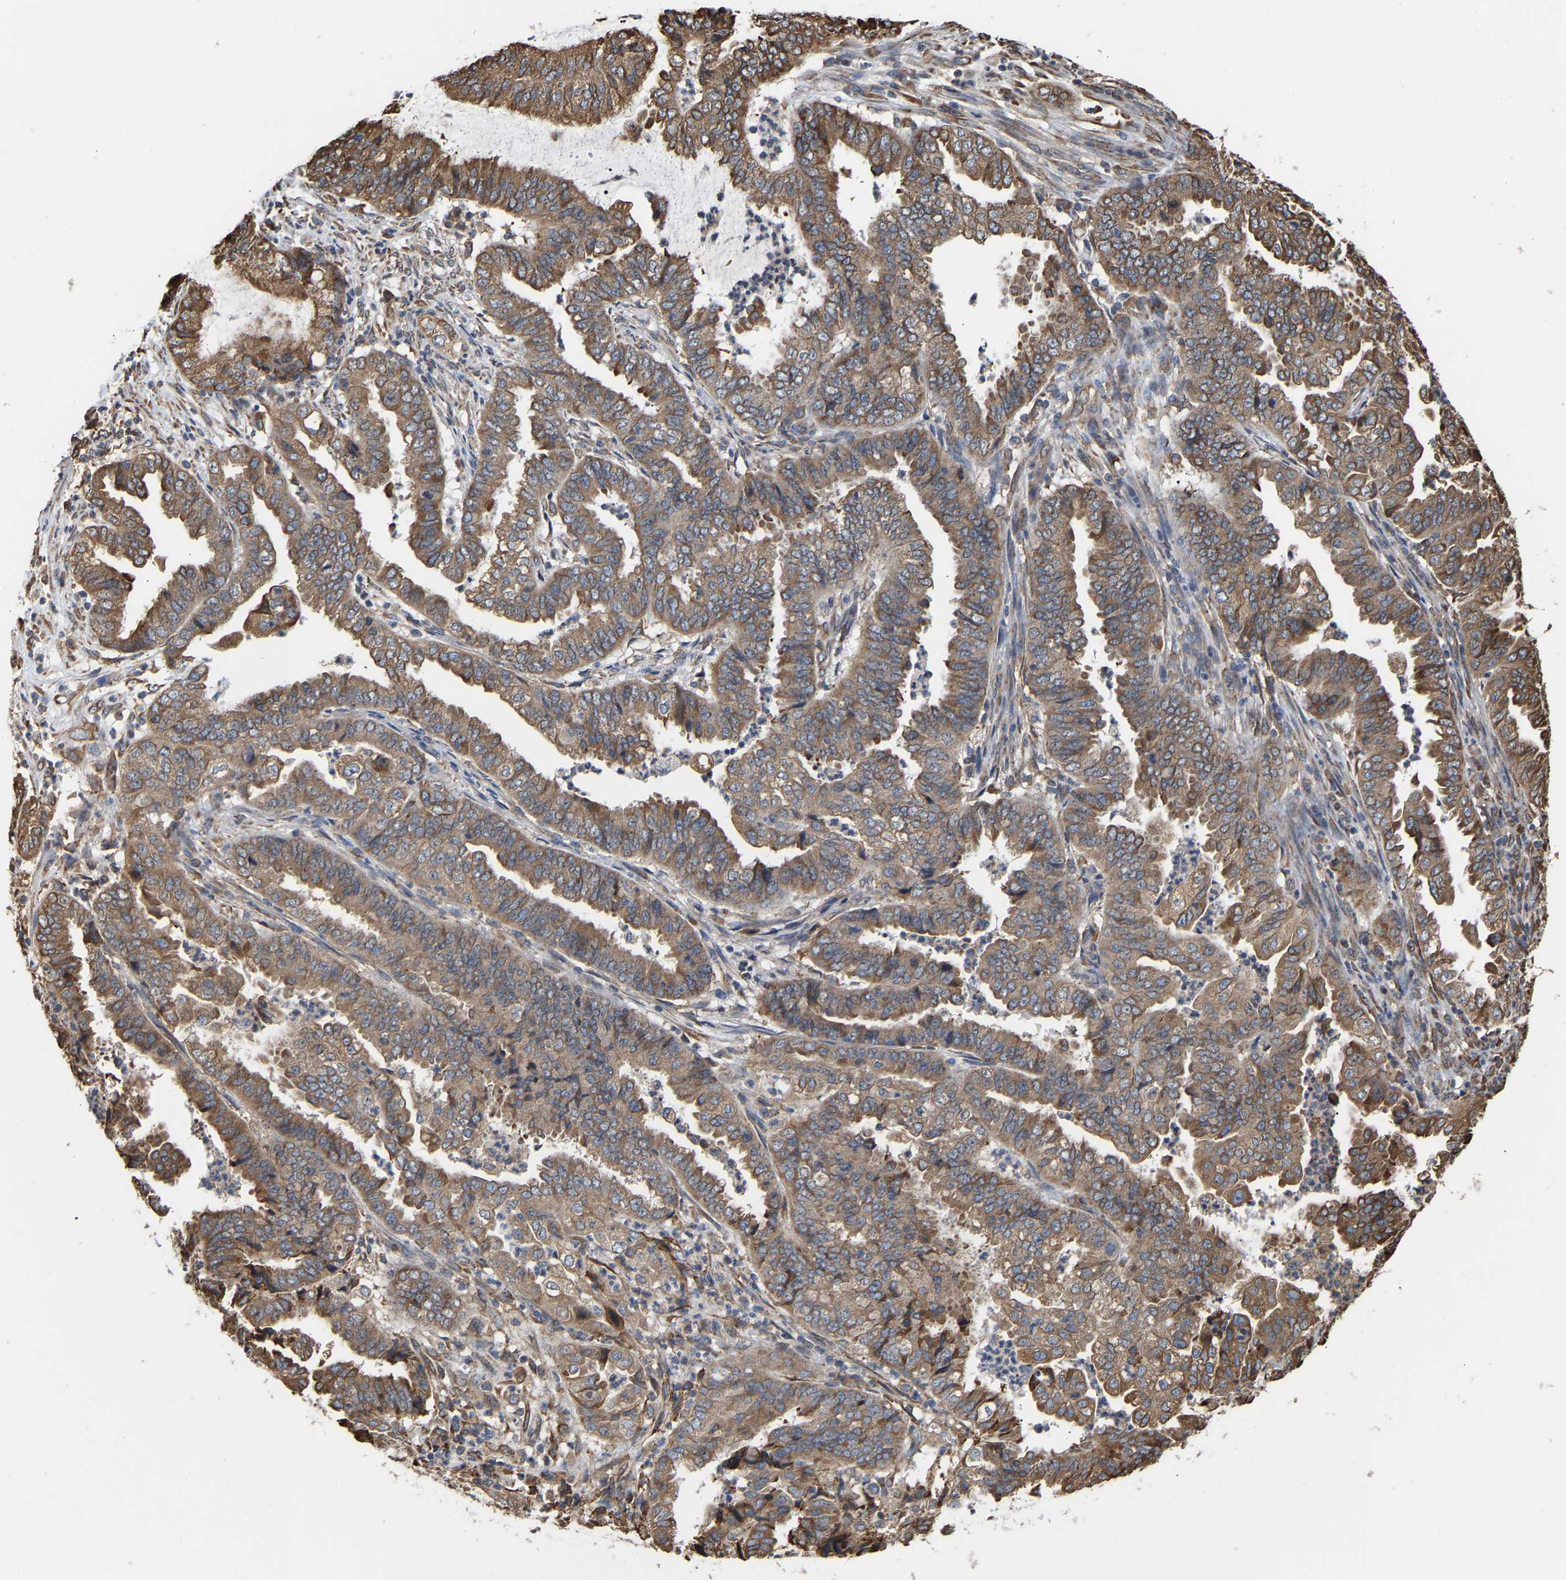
{"staining": {"intensity": "moderate", "quantity": ">75%", "location": "cytoplasmic/membranous"}, "tissue": "endometrial cancer", "cell_type": "Tumor cells", "image_type": "cancer", "snomed": [{"axis": "morphology", "description": "Adenocarcinoma, NOS"}, {"axis": "topography", "description": "Endometrium"}], "caption": "Immunohistochemical staining of human endometrial adenocarcinoma displays medium levels of moderate cytoplasmic/membranous expression in about >75% of tumor cells. (DAB = brown stain, brightfield microscopy at high magnification).", "gene": "ARAP1", "patient": {"sex": "female", "age": 51}}